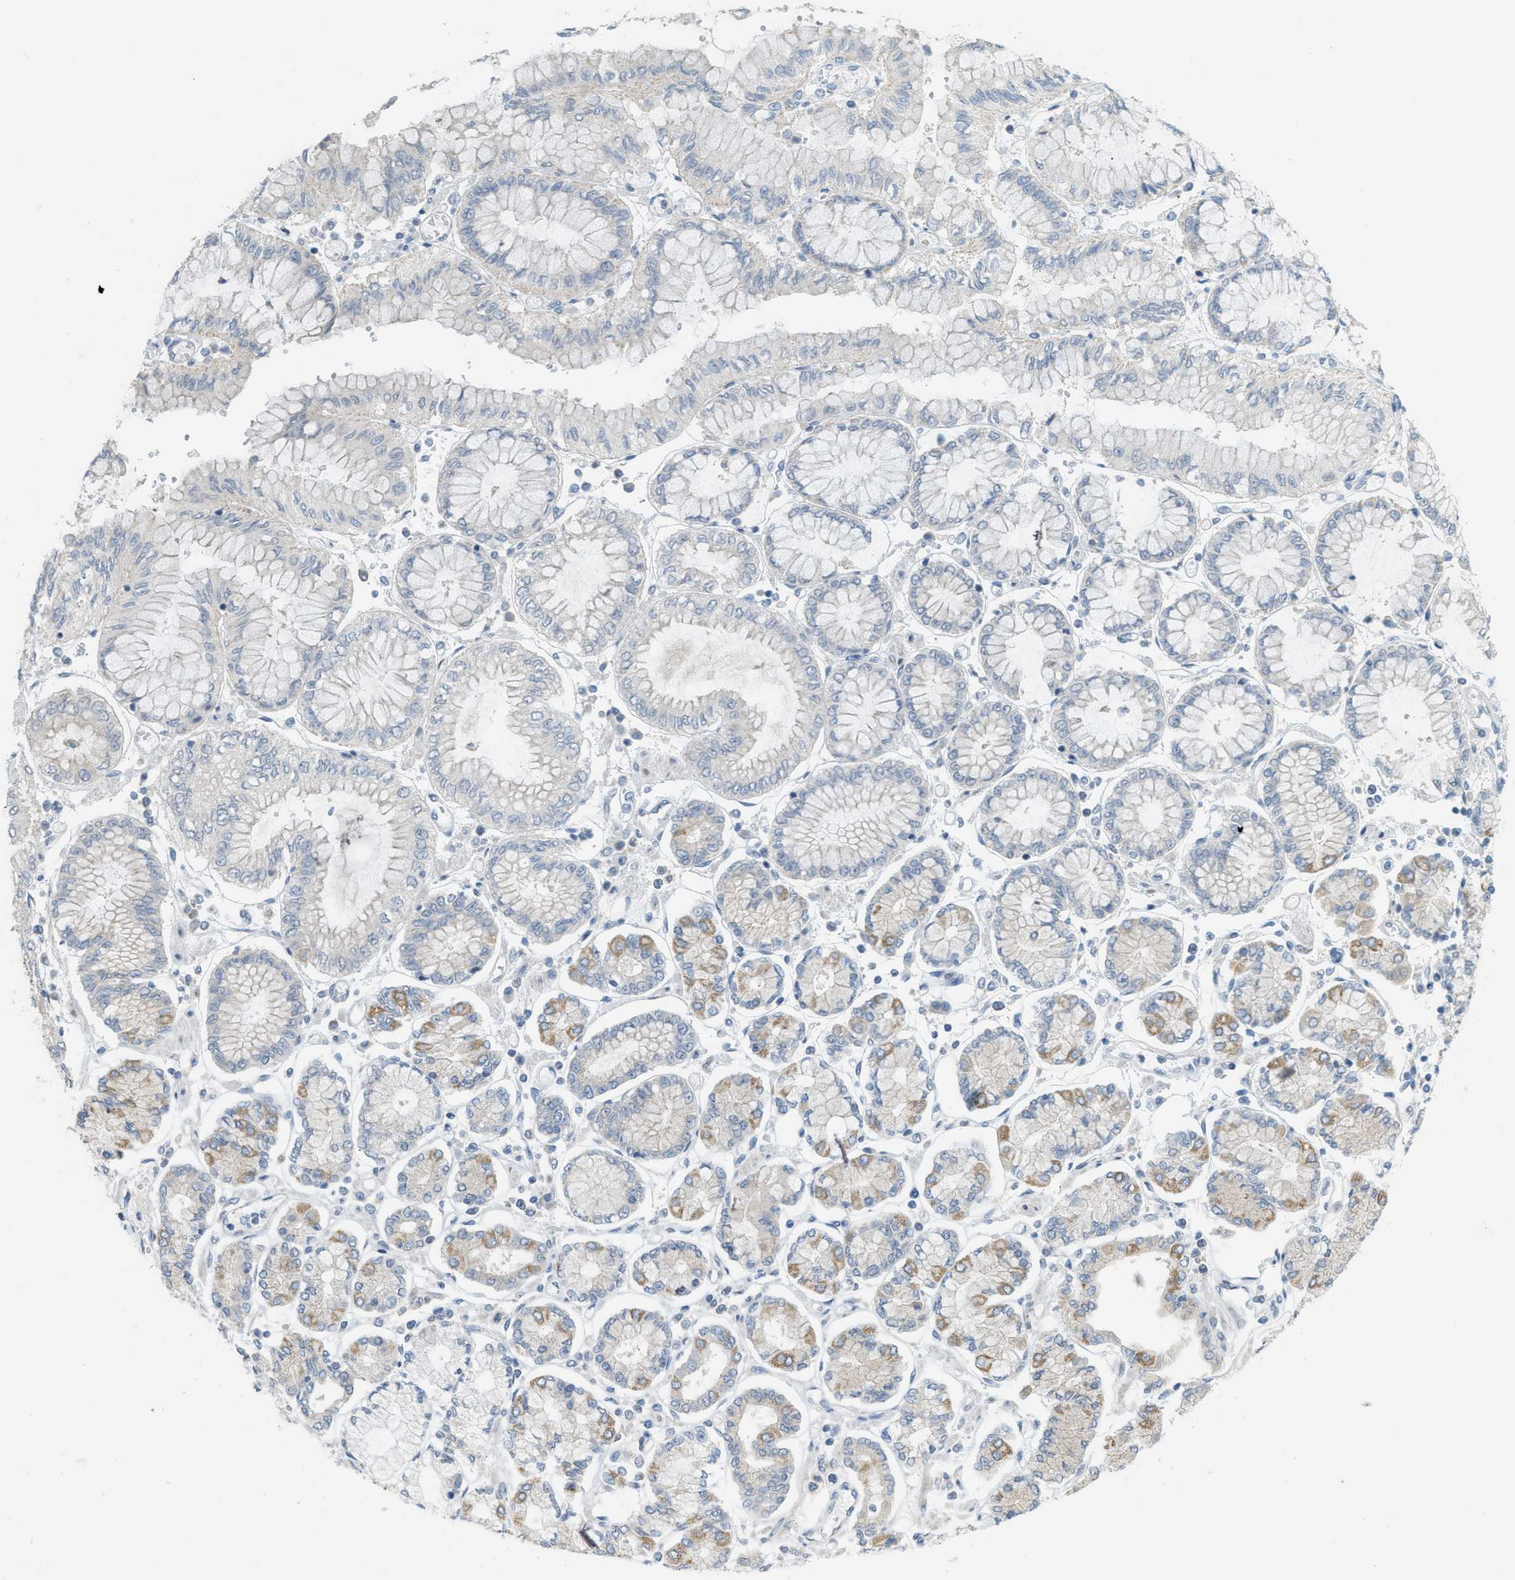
{"staining": {"intensity": "weak", "quantity": "<25%", "location": "cytoplasmic/membranous"}, "tissue": "stomach cancer", "cell_type": "Tumor cells", "image_type": "cancer", "snomed": [{"axis": "morphology", "description": "Adenocarcinoma, NOS"}, {"axis": "topography", "description": "Stomach"}], "caption": "Histopathology image shows no significant protein staining in tumor cells of stomach cancer. The staining is performed using DAB (3,3'-diaminobenzidine) brown chromogen with nuclei counter-stained in using hematoxylin.", "gene": "TXNDC2", "patient": {"sex": "male", "age": 76}}